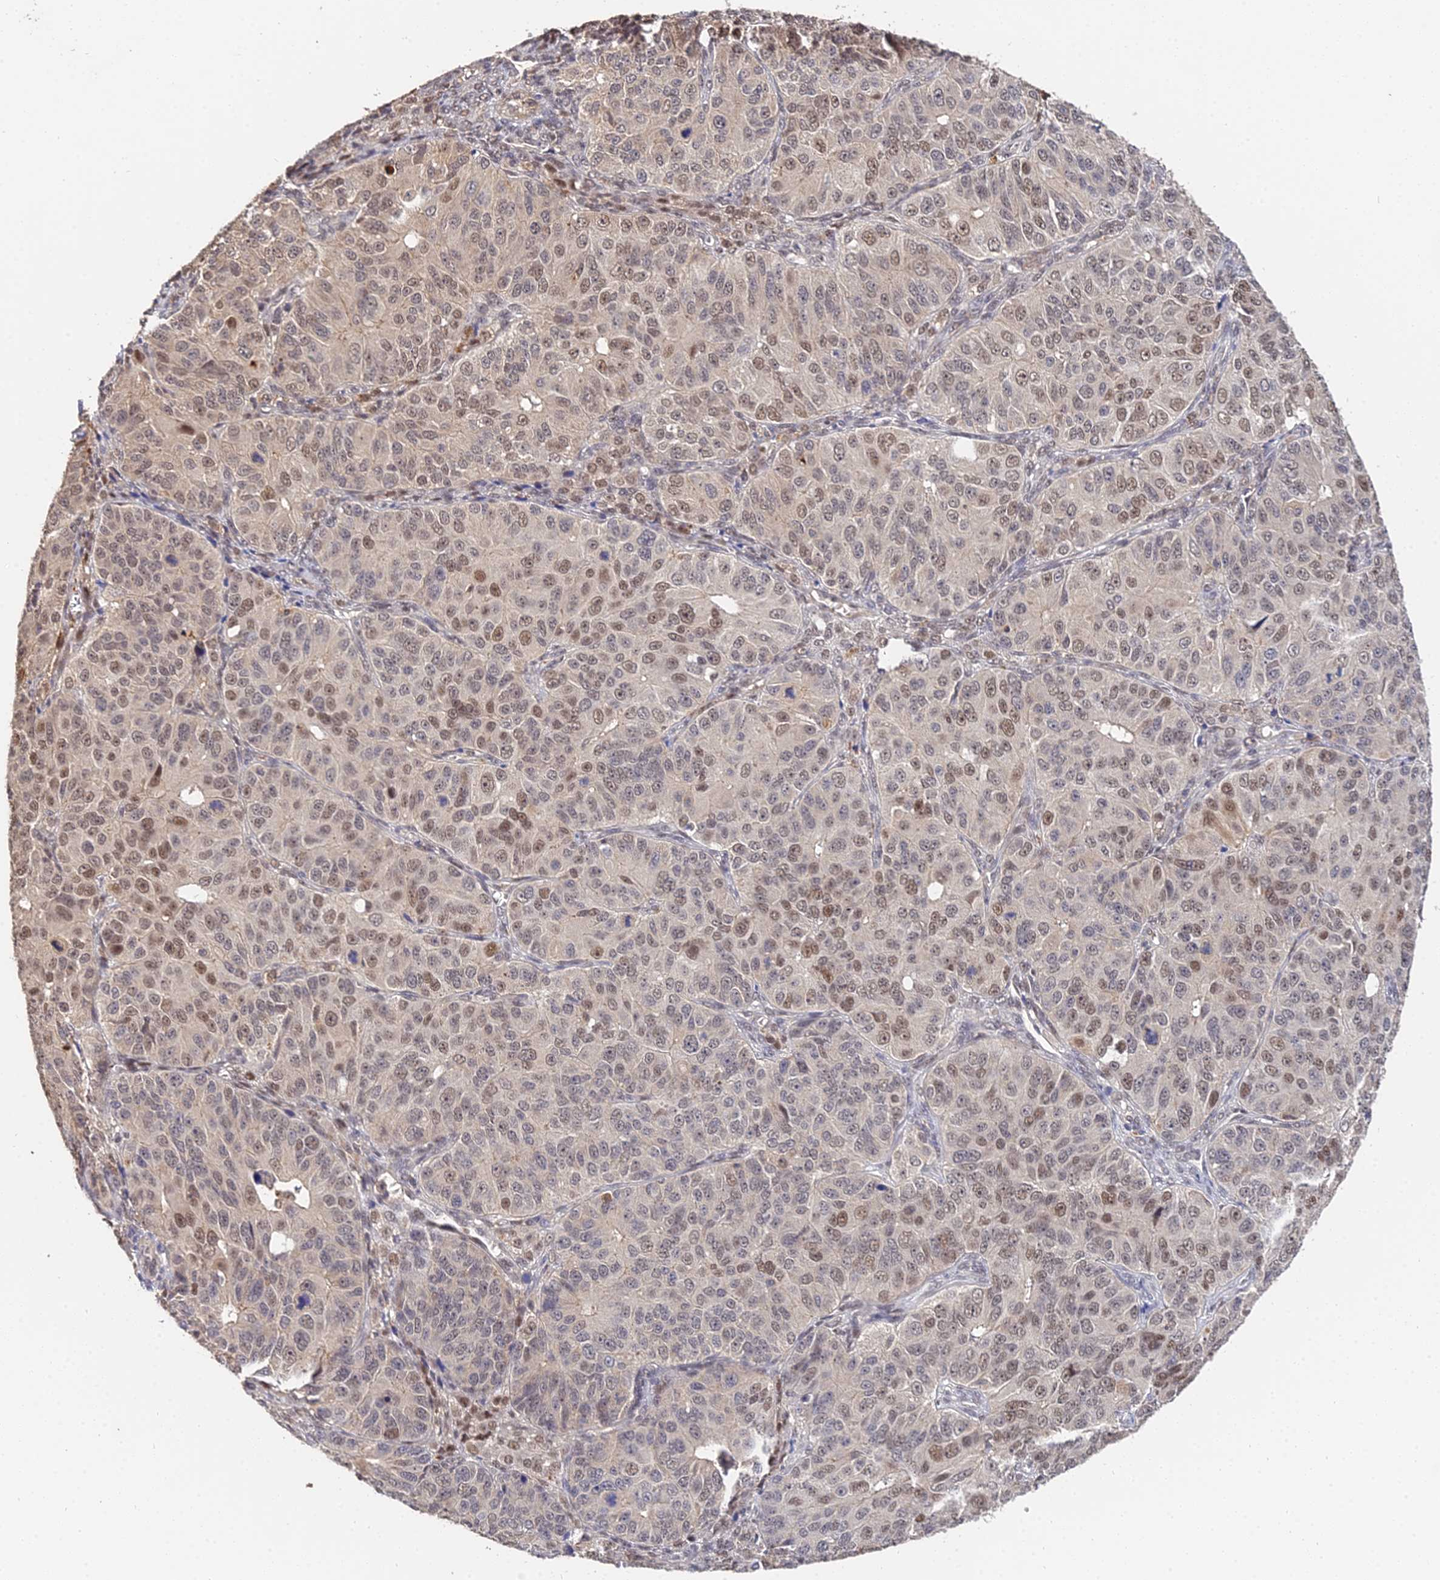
{"staining": {"intensity": "moderate", "quantity": "25%-75%", "location": "nuclear"}, "tissue": "ovarian cancer", "cell_type": "Tumor cells", "image_type": "cancer", "snomed": [{"axis": "morphology", "description": "Carcinoma, endometroid"}, {"axis": "topography", "description": "Ovary"}], "caption": "Ovarian cancer (endometroid carcinoma) tissue displays moderate nuclear staining in about 25%-75% of tumor cells, visualized by immunohistochemistry.", "gene": "LSM5", "patient": {"sex": "female", "age": 51}}